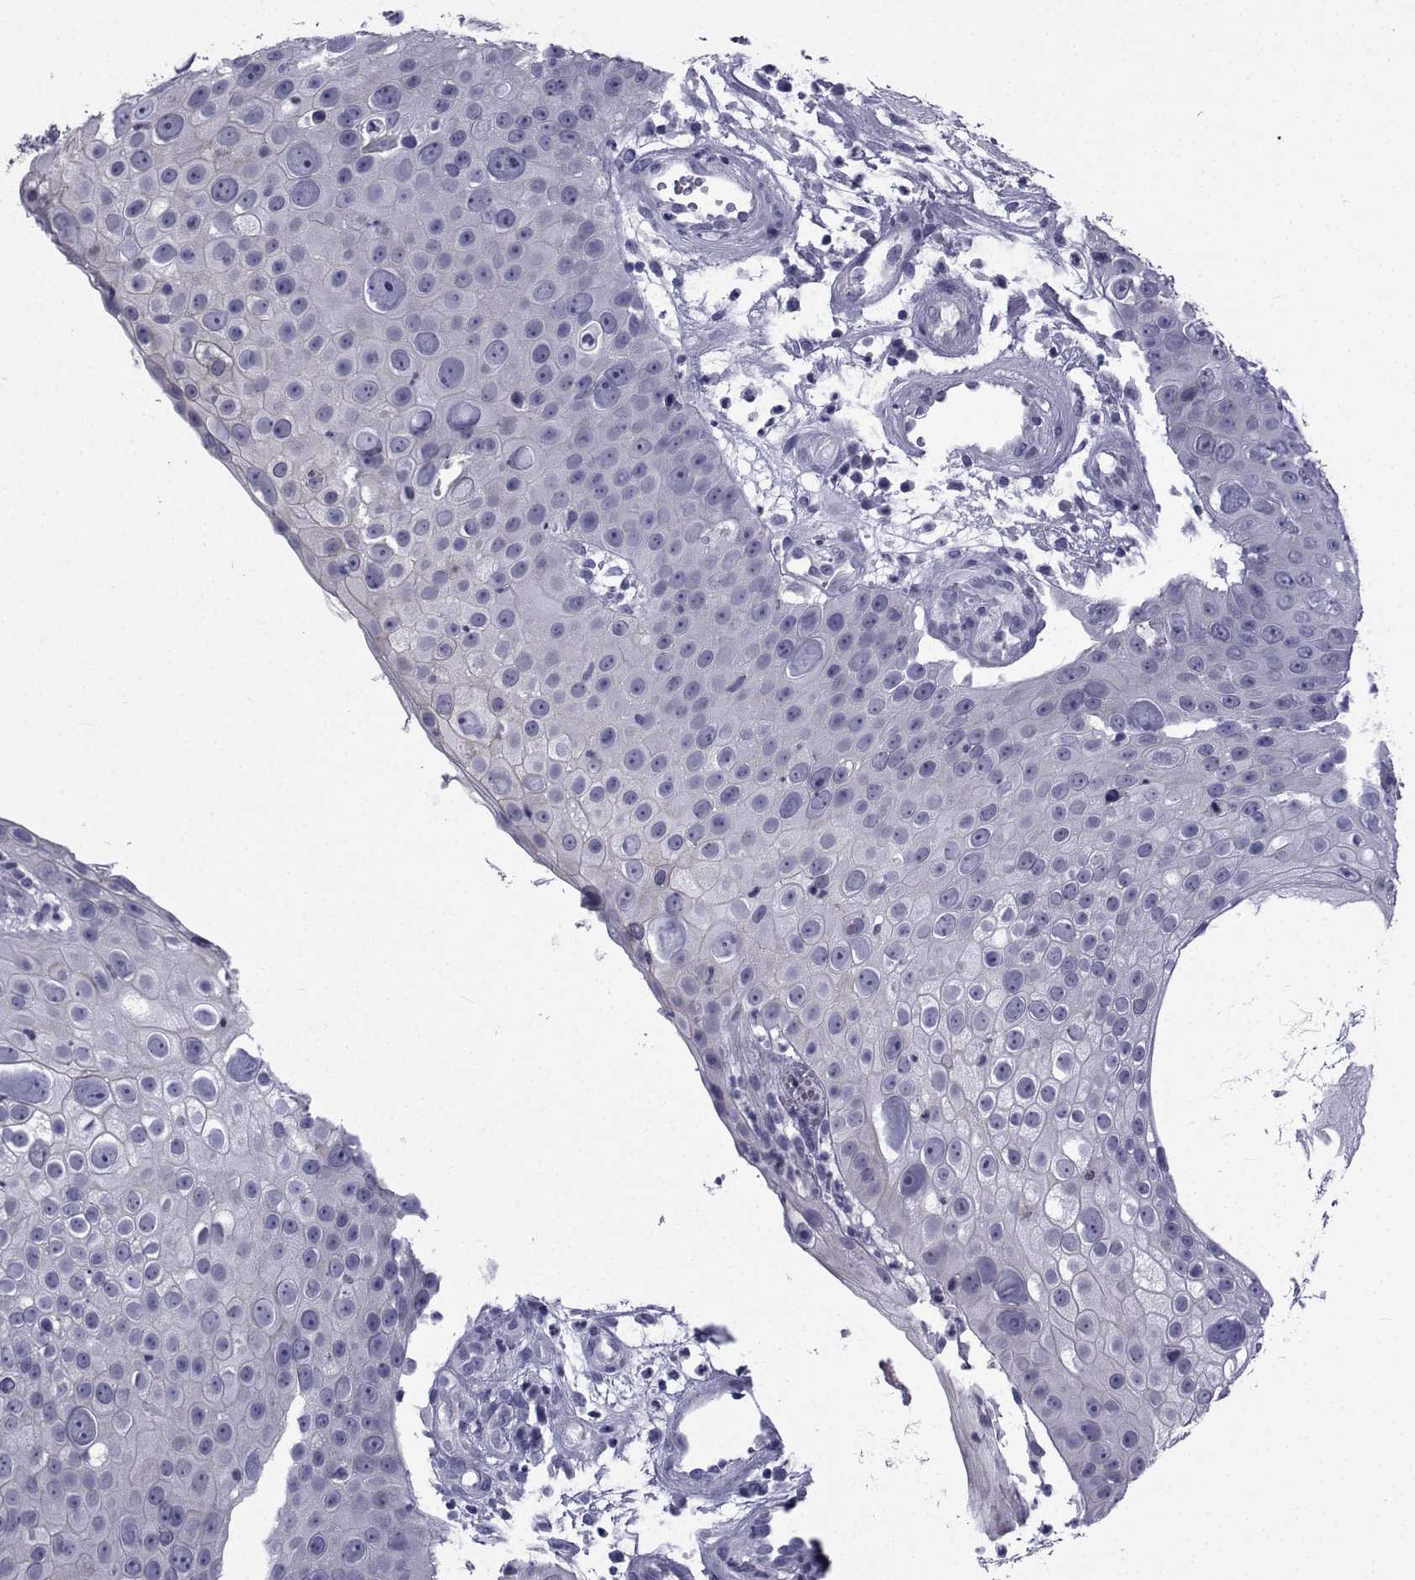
{"staining": {"intensity": "negative", "quantity": "none", "location": "none"}, "tissue": "skin cancer", "cell_type": "Tumor cells", "image_type": "cancer", "snomed": [{"axis": "morphology", "description": "Squamous cell carcinoma, NOS"}, {"axis": "topography", "description": "Skin"}], "caption": "This is an IHC histopathology image of human skin cancer. There is no positivity in tumor cells.", "gene": "PDE6H", "patient": {"sex": "male", "age": 71}}